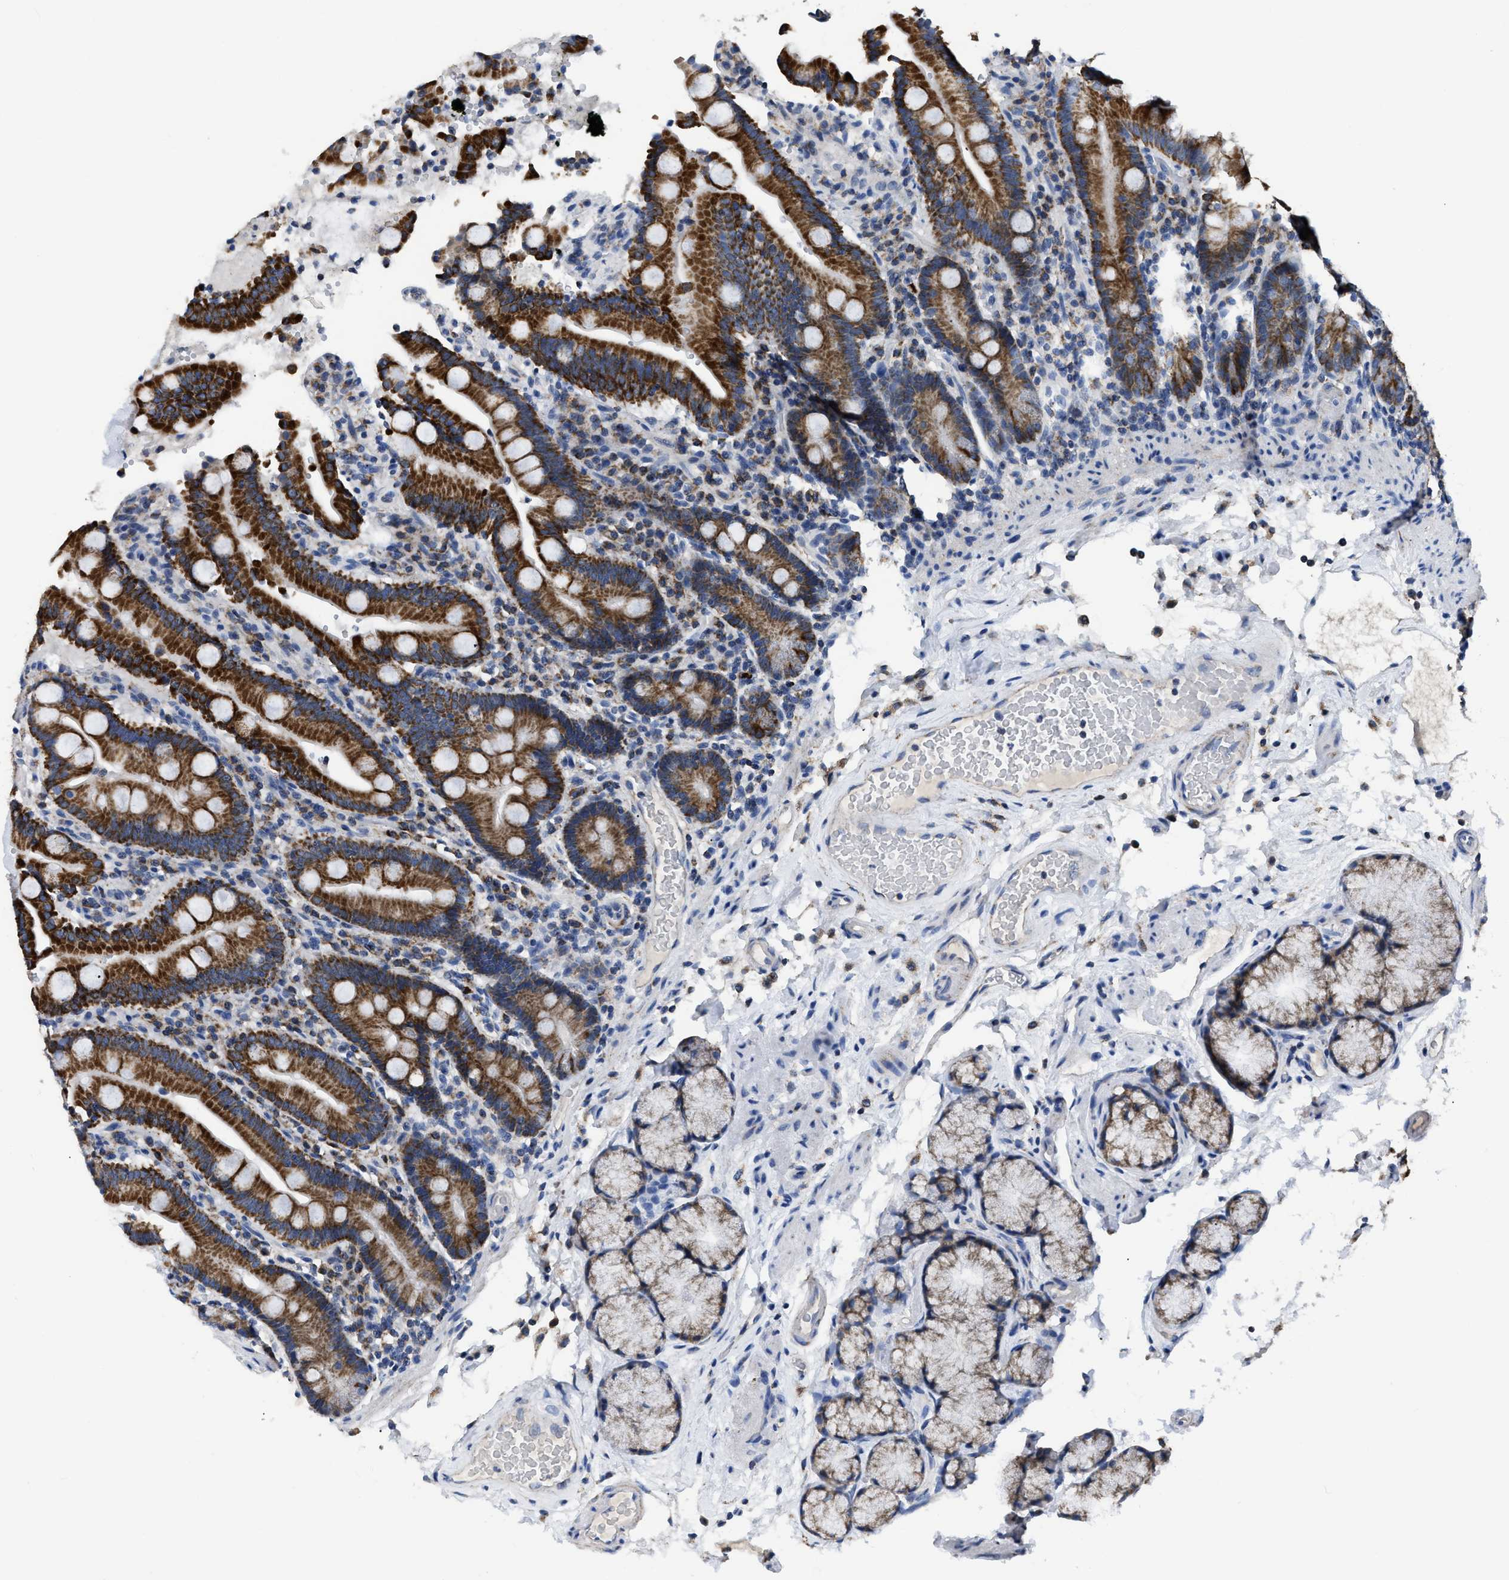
{"staining": {"intensity": "strong", "quantity": ">75%", "location": "cytoplasmic/membranous"}, "tissue": "duodenum", "cell_type": "Glandular cells", "image_type": "normal", "snomed": [{"axis": "morphology", "description": "Normal tissue, NOS"}, {"axis": "topography", "description": "Small intestine, NOS"}], "caption": "The immunohistochemical stain highlights strong cytoplasmic/membranous staining in glandular cells of unremarkable duodenum. (brown staining indicates protein expression, while blue staining denotes nuclei).", "gene": "ETFA", "patient": {"sex": "female", "age": 71}}